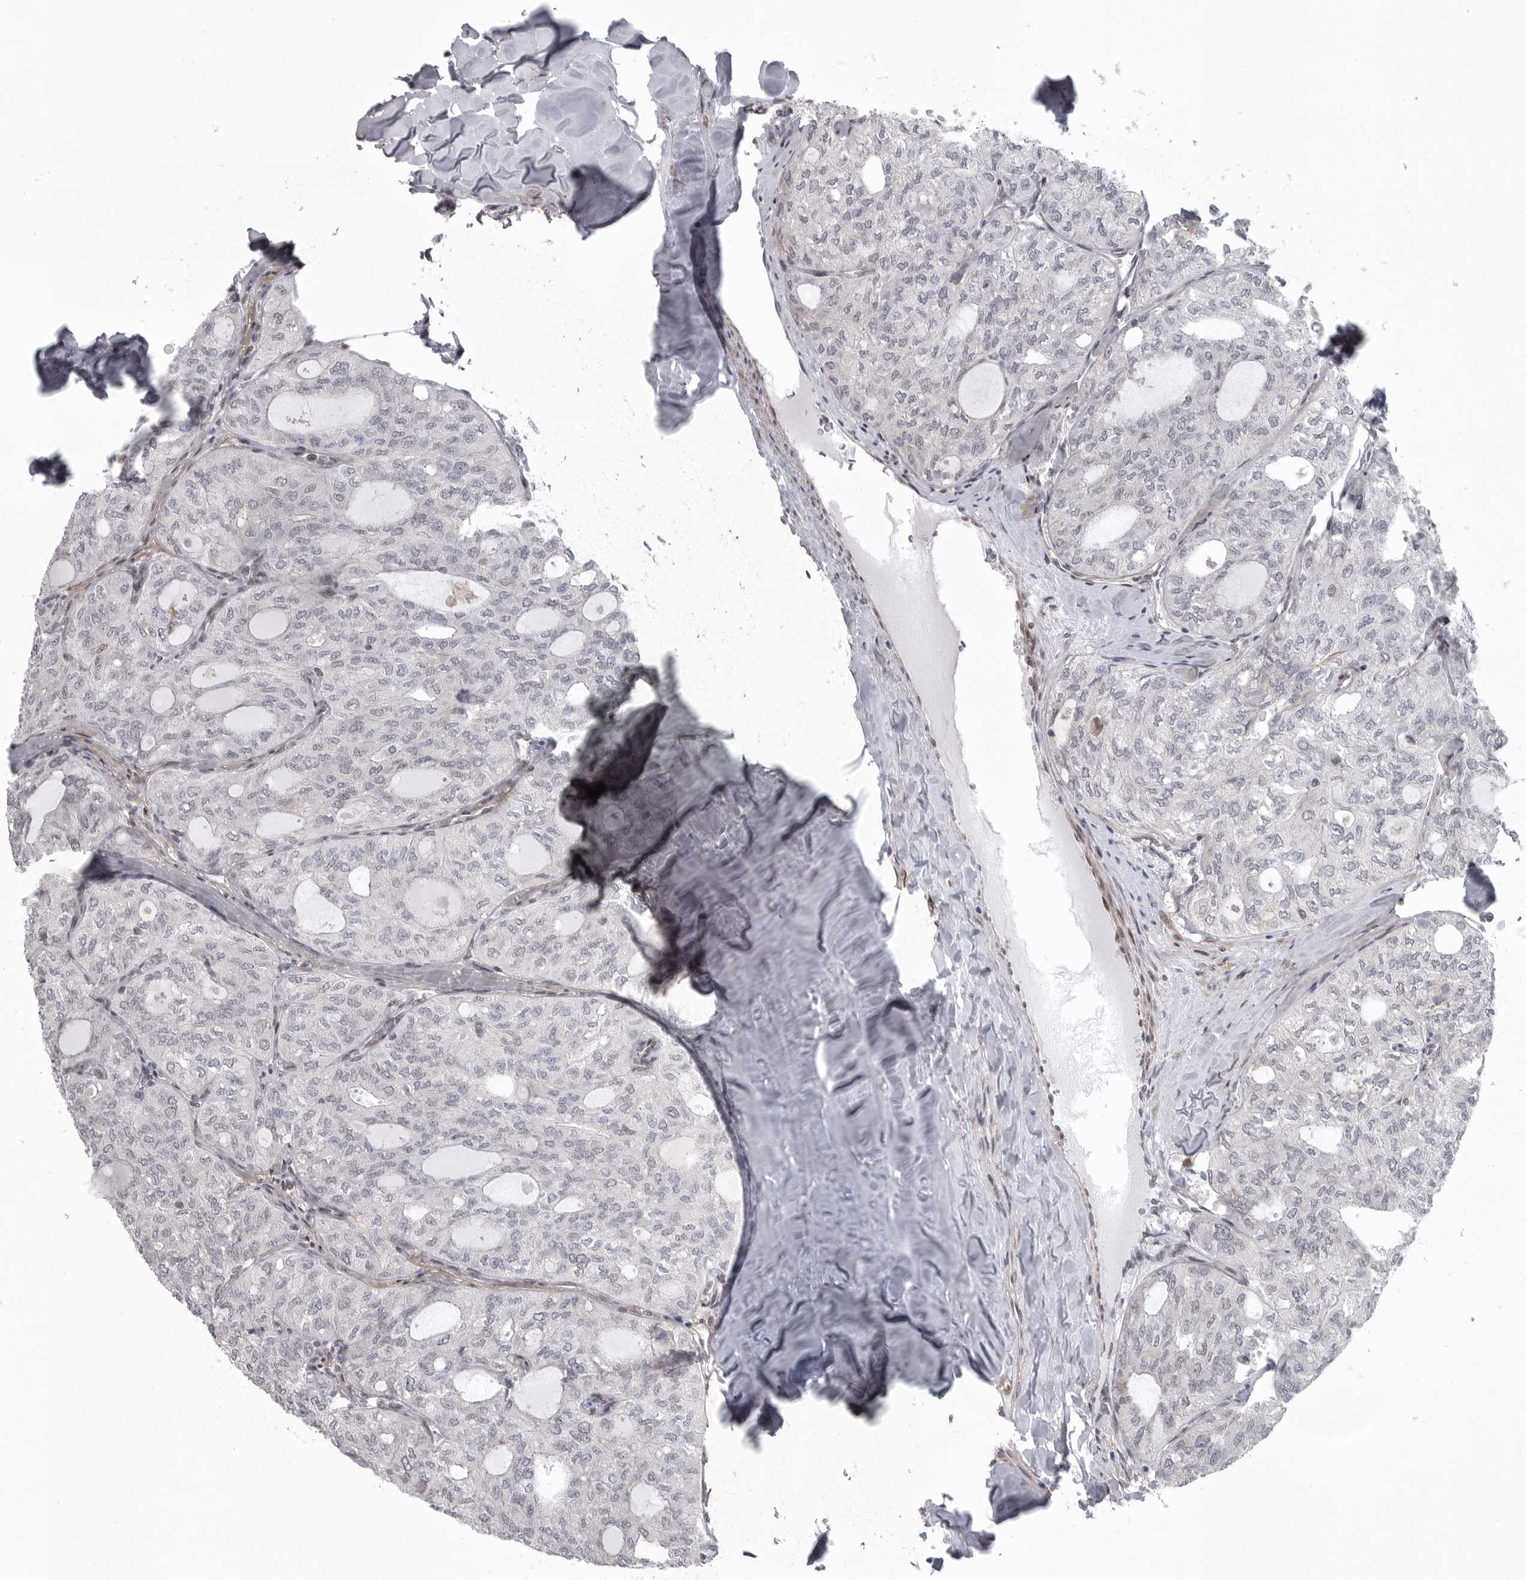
{"staining": {"intensity": "negative", "quantity": "none", "location": "none"}, "tissue": "thyroid cancer", "cell_type": "Tumor cells", "image_type": "cancer", "snomed": [{"axis": "morphology", "description": "Follicular adenoma carcinoma, NOS"}, {"axis": "topography", "description": "Thyroid gland"}], "caption": "Thyroid cancer (follicular adenoma carcinoma) was stained to show a protein in brown. There is no significant staining in tumor cells.", "gene": "HMGN3", "patient": {"sex": "male", "age": 75}}